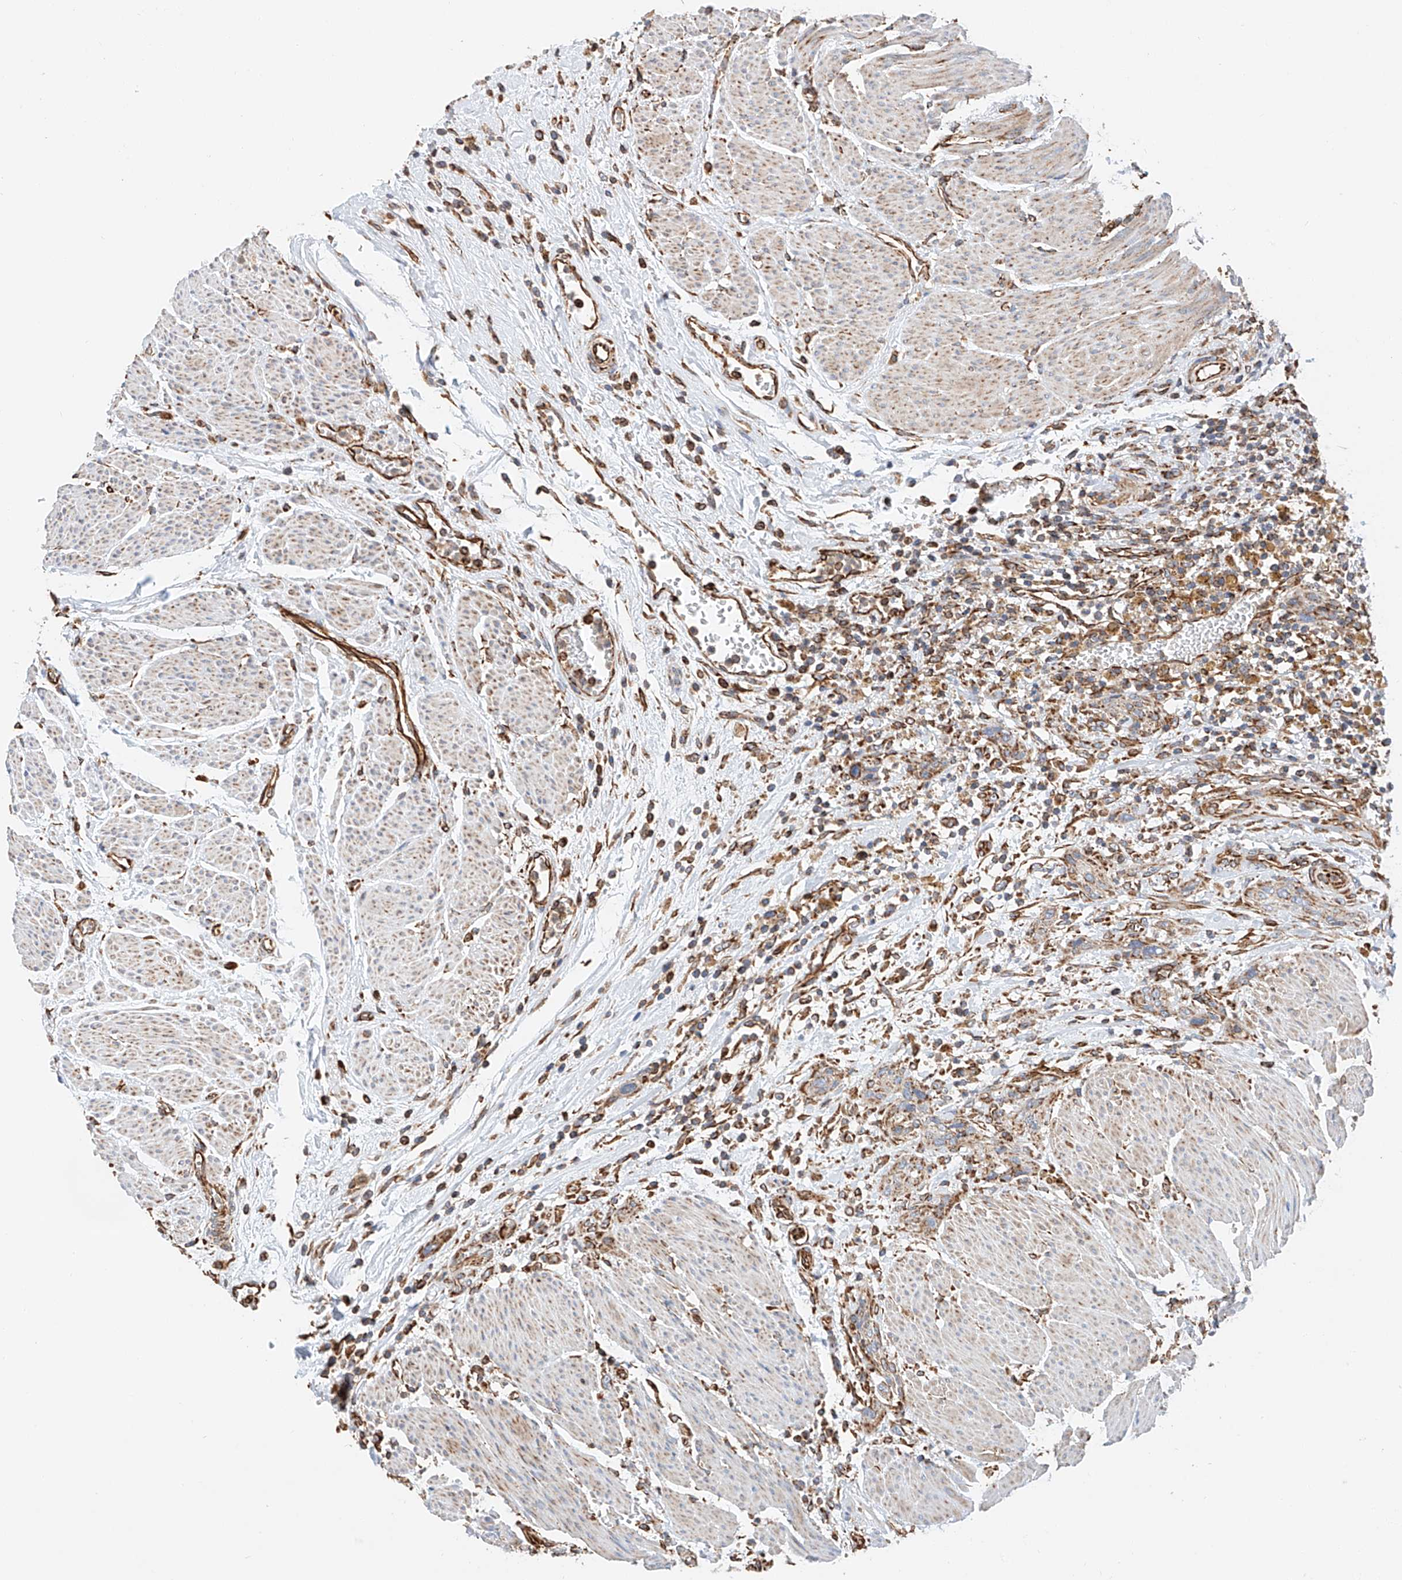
{"staining": {"intensity": "weak", "quantity": ">75%", "location": "cytoplasmic/membranous"}, "tissue": "urothelial cancer", "cell_type": "Tumor cells", "image_type": "cancer", "snomed": [{"axis": "morphology", "description": "Urothelial carcinoma, High grade"}, {"axis": "topography", "description": "Urinary bladder"}], "caption": "Tumor cells demonstrate low levels of weak cytoplasmic/membranous staining in about >75% of cells in human urothelial cancer.", "gene": "NDUFV3", "patient": {"sex": "male", "age": 35}}